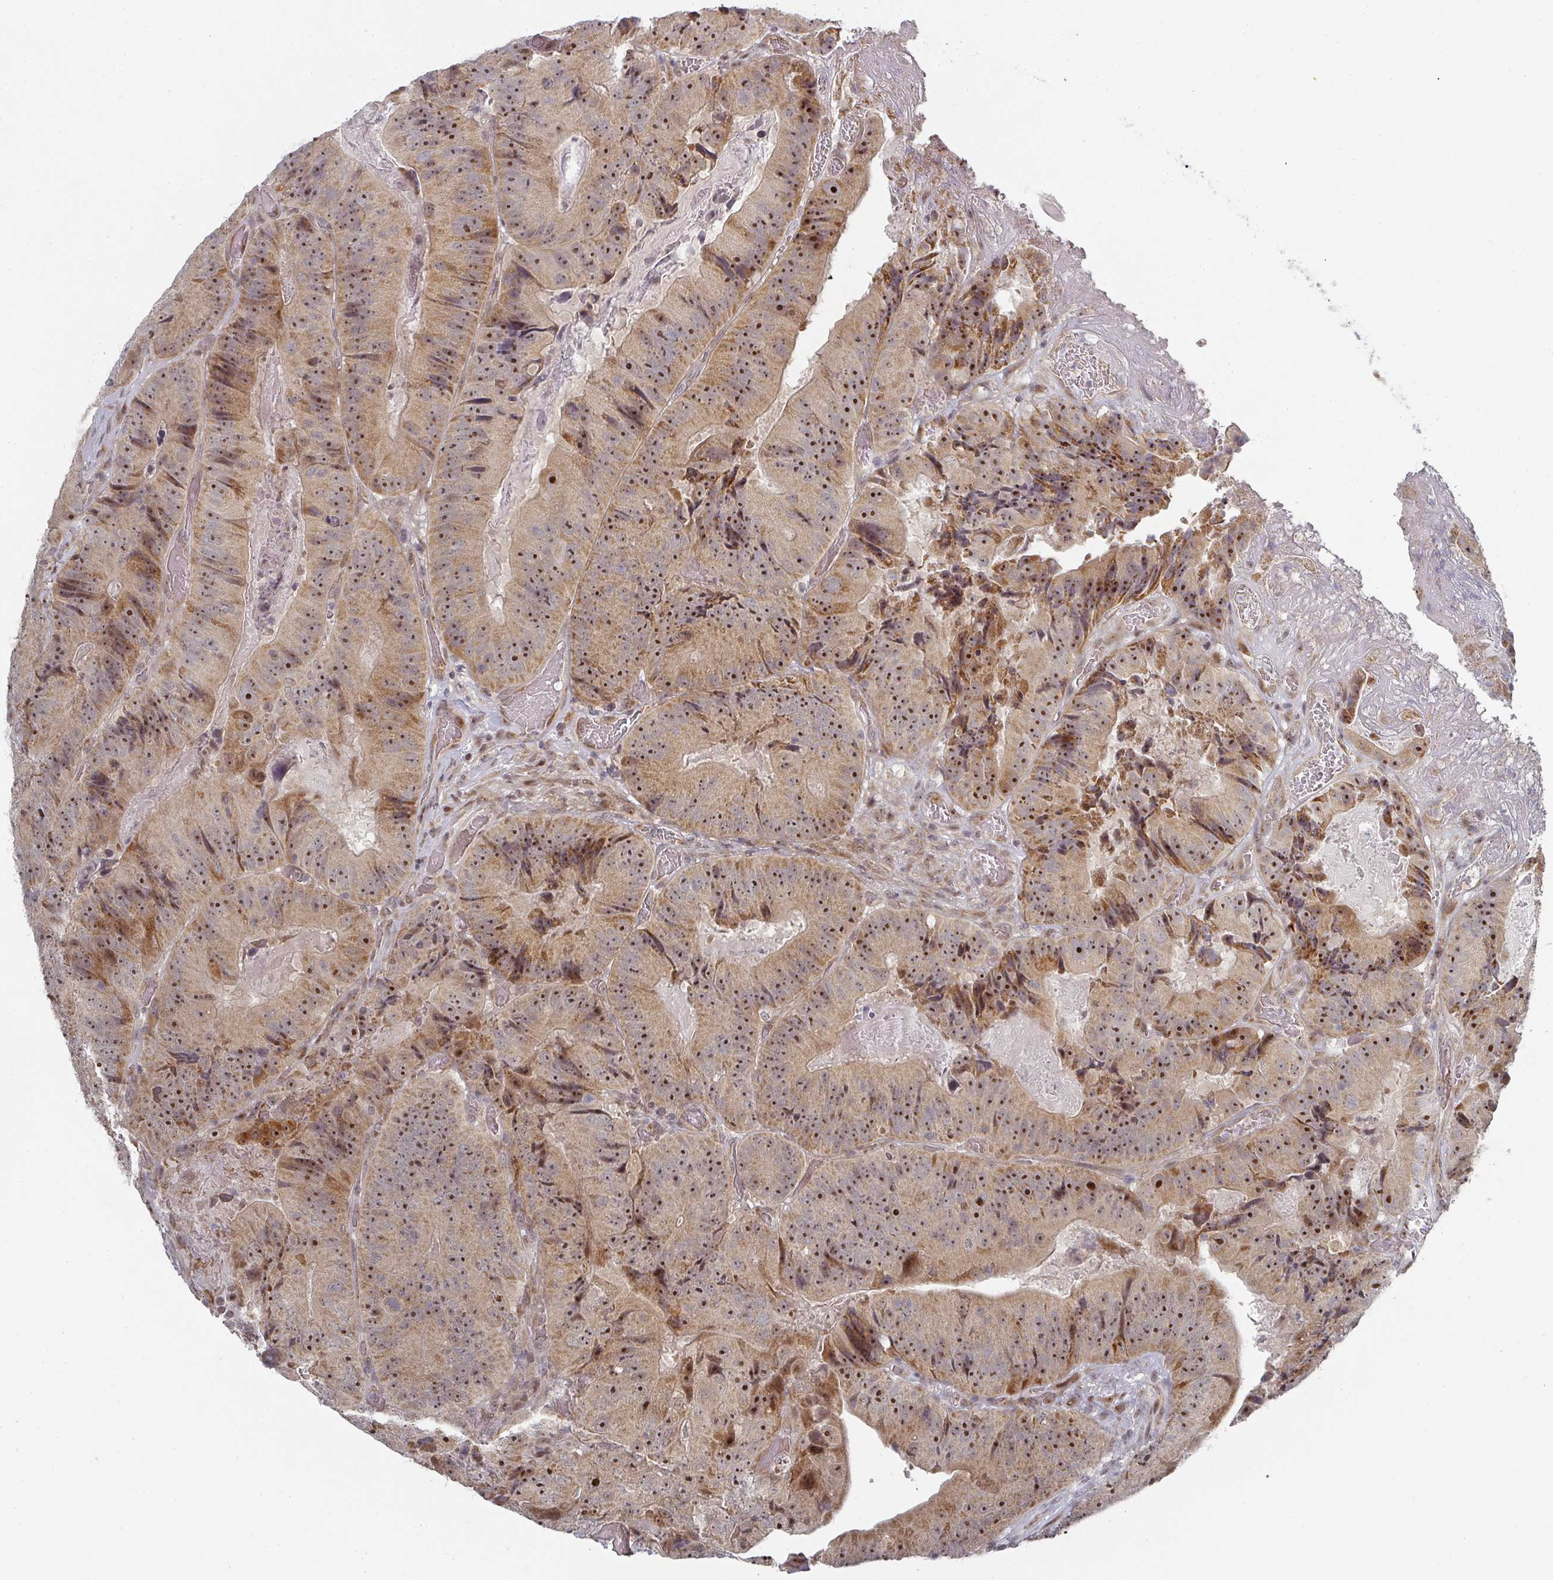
{"staining": {"intensity": "strong", "quantity": ">75%", "location": "cytoplasmic/membranous,nuclear"}, "tissue": "colorectal cancer", "cell_type": "Tumor cells", "image_type": "cancer", "snomed": [{"axis": "morphology", "description": "Adenocarcinoma, NOS"}, {"axis": "topography", "description": "Colon"}], "caption": "Tumor cells display high levels of strong cytoplasmic/membranous and nuclear expression in about >75% of cells in colorectal cancer (adenocarcinoma). The protein of interest is shown in brown color, while the nuclei are stained blue.", "gene": "KIF1C", "patient": {"sex": "female", "age": 86}}